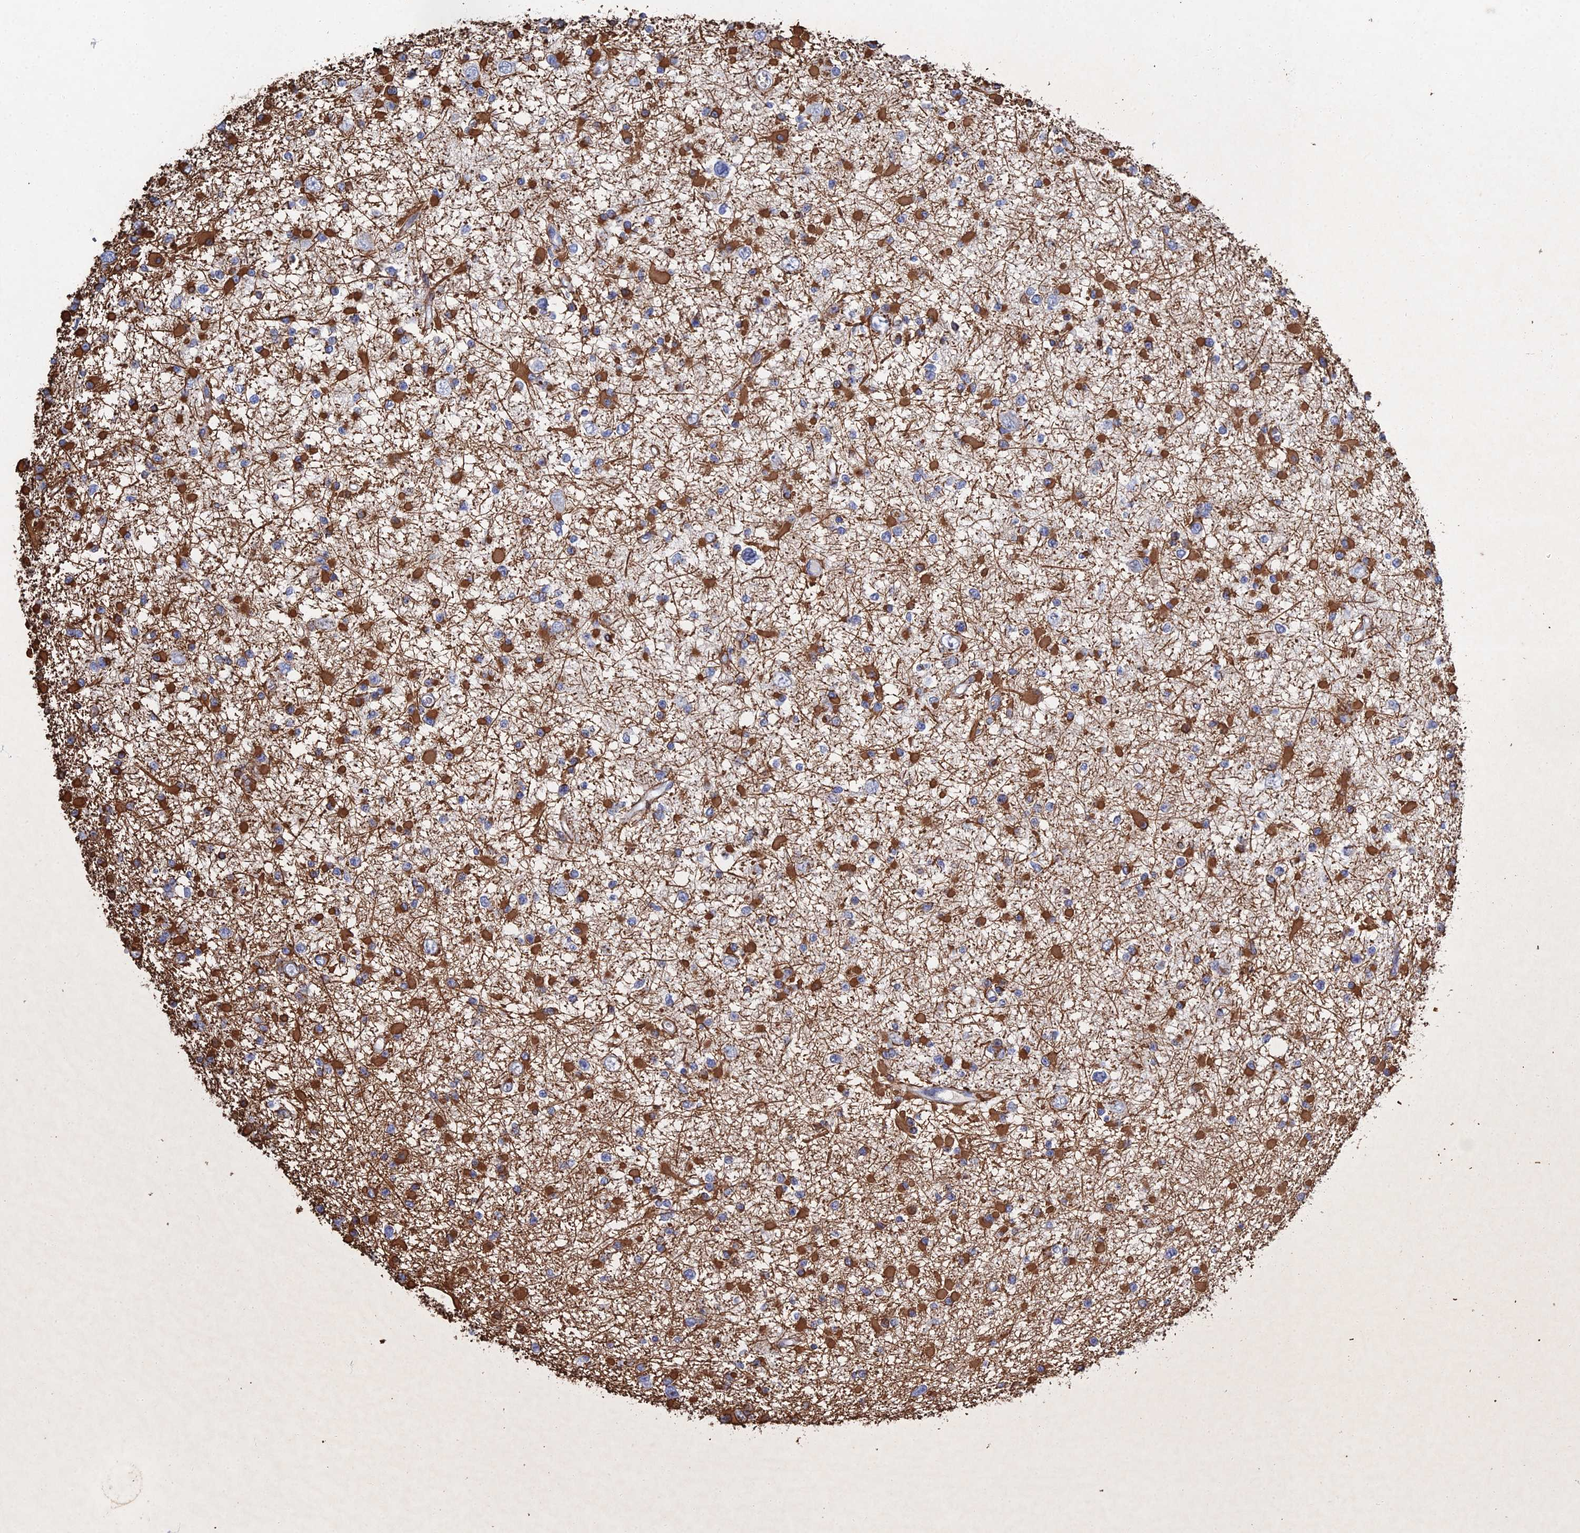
{"staining": {"intensity": "moderate", "quantity": "<25%", "location": "cytoplasmic/membranous"}, "tissue": "glioma", "cell_type": "Tumor cells", "image_type": "cancer", "snomed": [{"axis": "morphology", "description": "Glioma, malignant, Low grade"}, {"axis": "topography", "description": "Brain"}], "caption": "This micrograph shows glioma stained with immunohistochemistry to label a protein in brown. The cytoplasmic/membranous of tumor cells show moderate positivity for the protein. Nuclei are counter-stained blue.", "gene": "GFAP", "patient": {"sex": "female", "age": 22}}